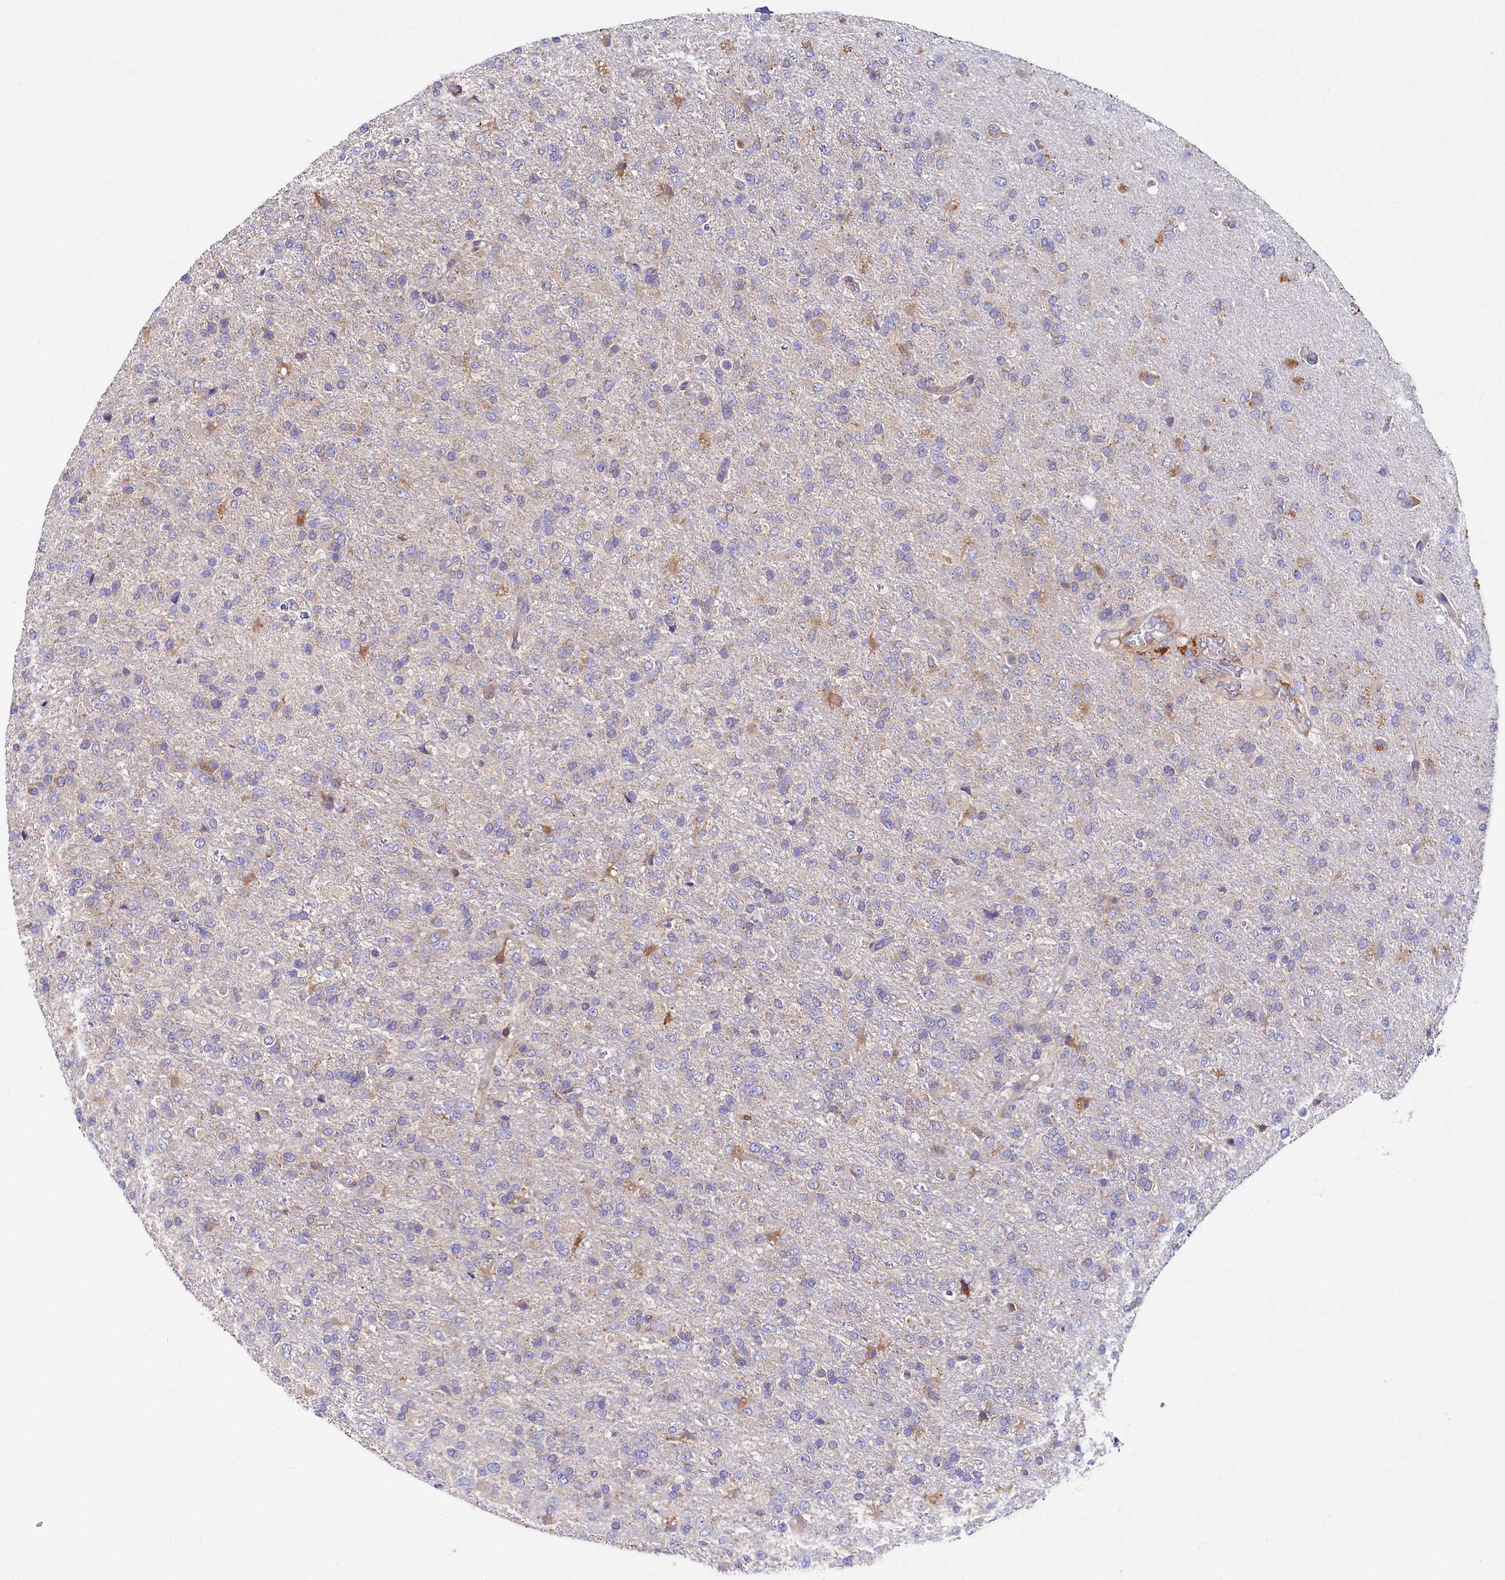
{"staining": {"intensity": "weak", "quantity": "<25%", "location": "cytoplasmic/membranous"}, "tissue": "glioma", "cell_type": "Tumor cells", "image_type": "cancer", "snomed": [{"axis": "morphology", "description": "Glioma, malignant, High grade"}, {"axis": "topography", "description": "Brain"}], "caption": "Immunohistochemistry (IHC) of high-grade glioma (malignant) shows no expression in tumor cells.", "gene": "QARS1", "patient": {"sex": "female", "age": 74}}